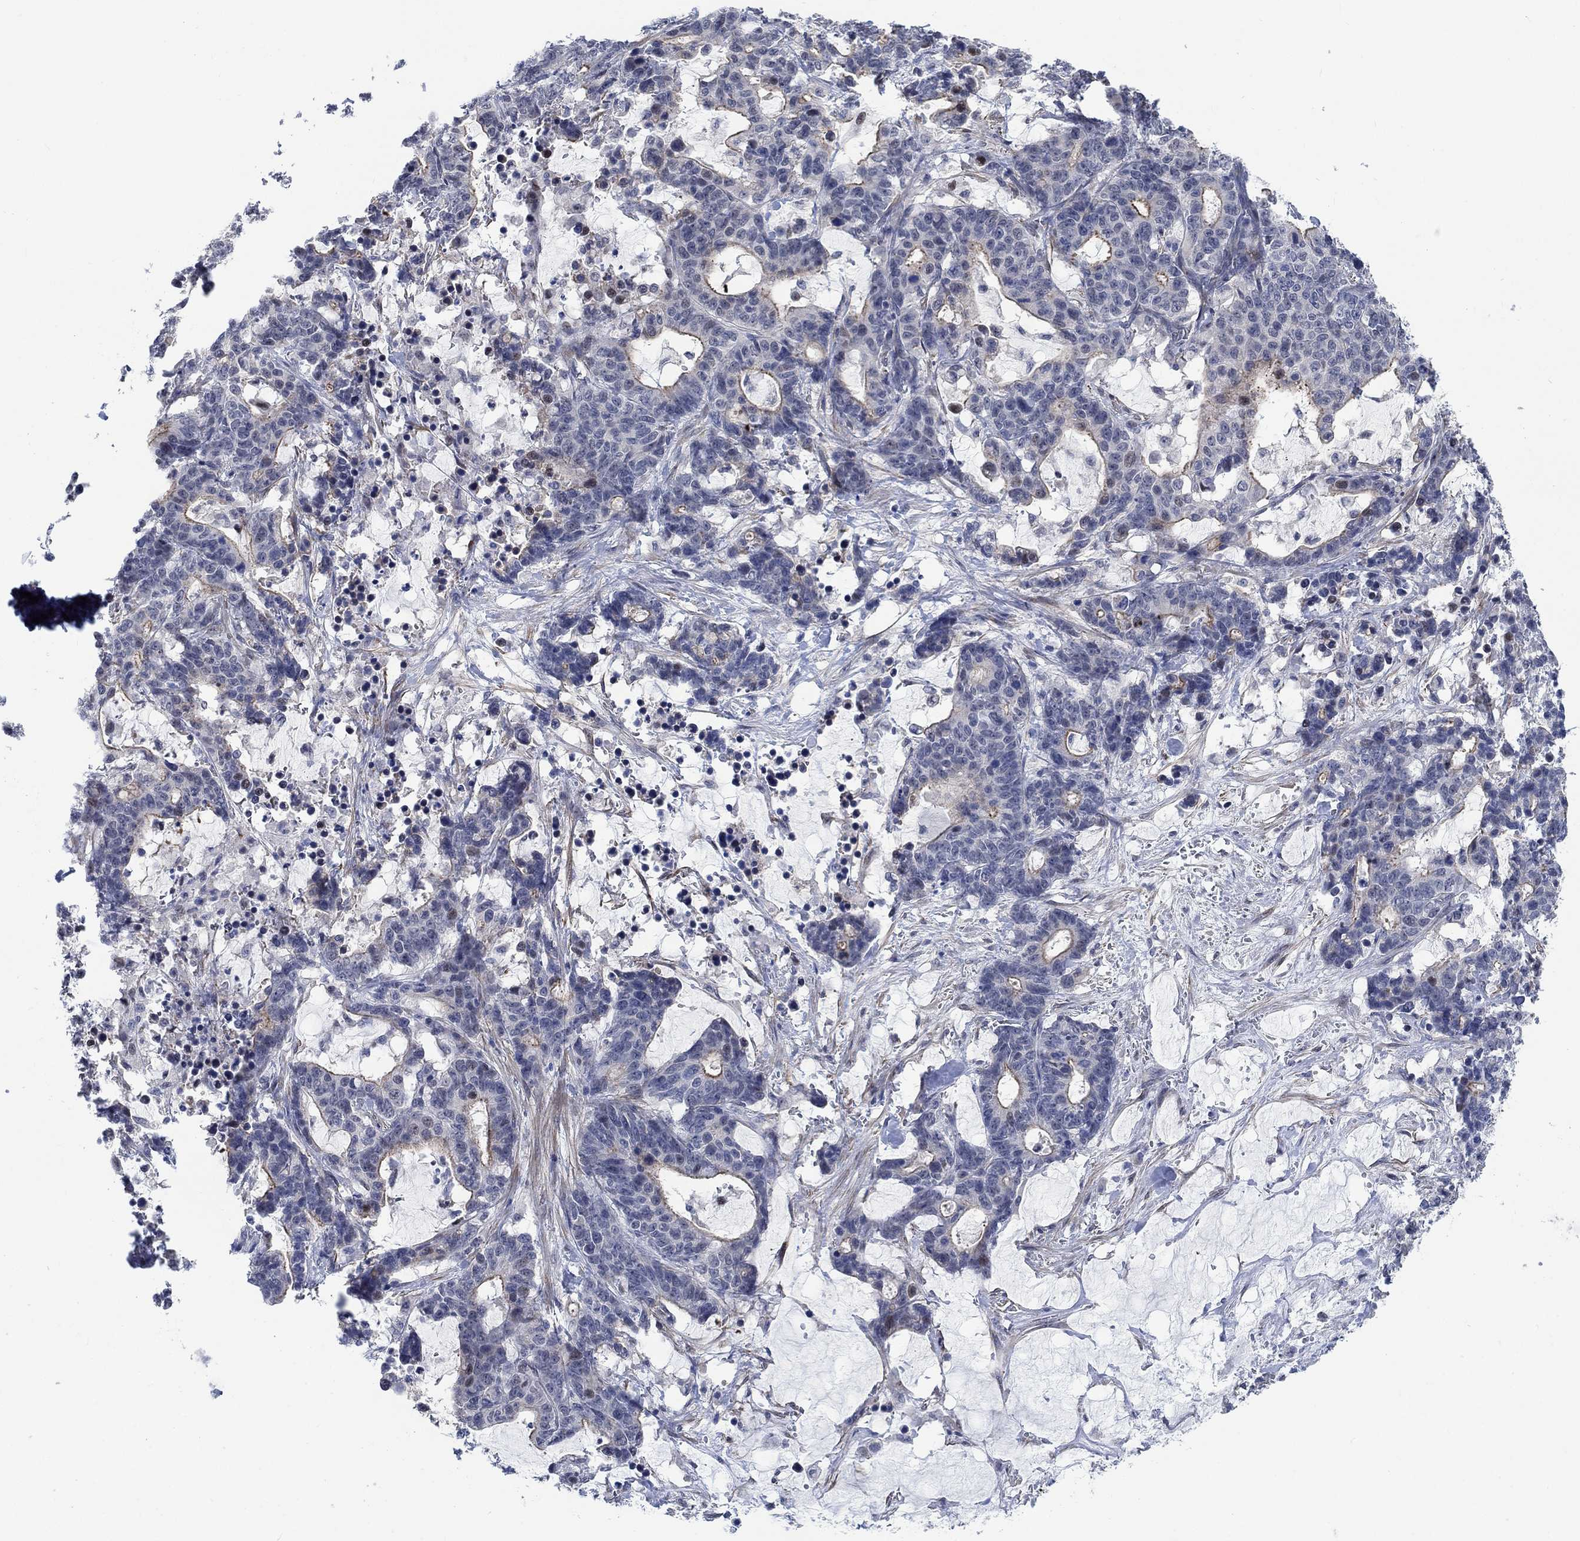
{"staining": {"intensity": "weak", "quantity": "<25%", "location": "cytoplasmic/membranous"}, "tissue": "stomach cancer", "cell_type": "Tumor cells", "image_type": "cancer", "snomed": [{"axis": "morphology", "description": "Normal tissue, NOS"}, {"axis": "morphology", "description": "Adenocarcinoma, NOS"}, {"axis": "topography", "description": "Stomach"}], "caption": "Immunohistochemistry (IHC) histopathology image of stomach cancer stained for a protein (brown), which demonstrates no staining in tumor cells. (DAB immunohistochemistry (IHC), high magnification).", "gene": "KCNH8", "patient": {"sex": "female", "age": 64}}